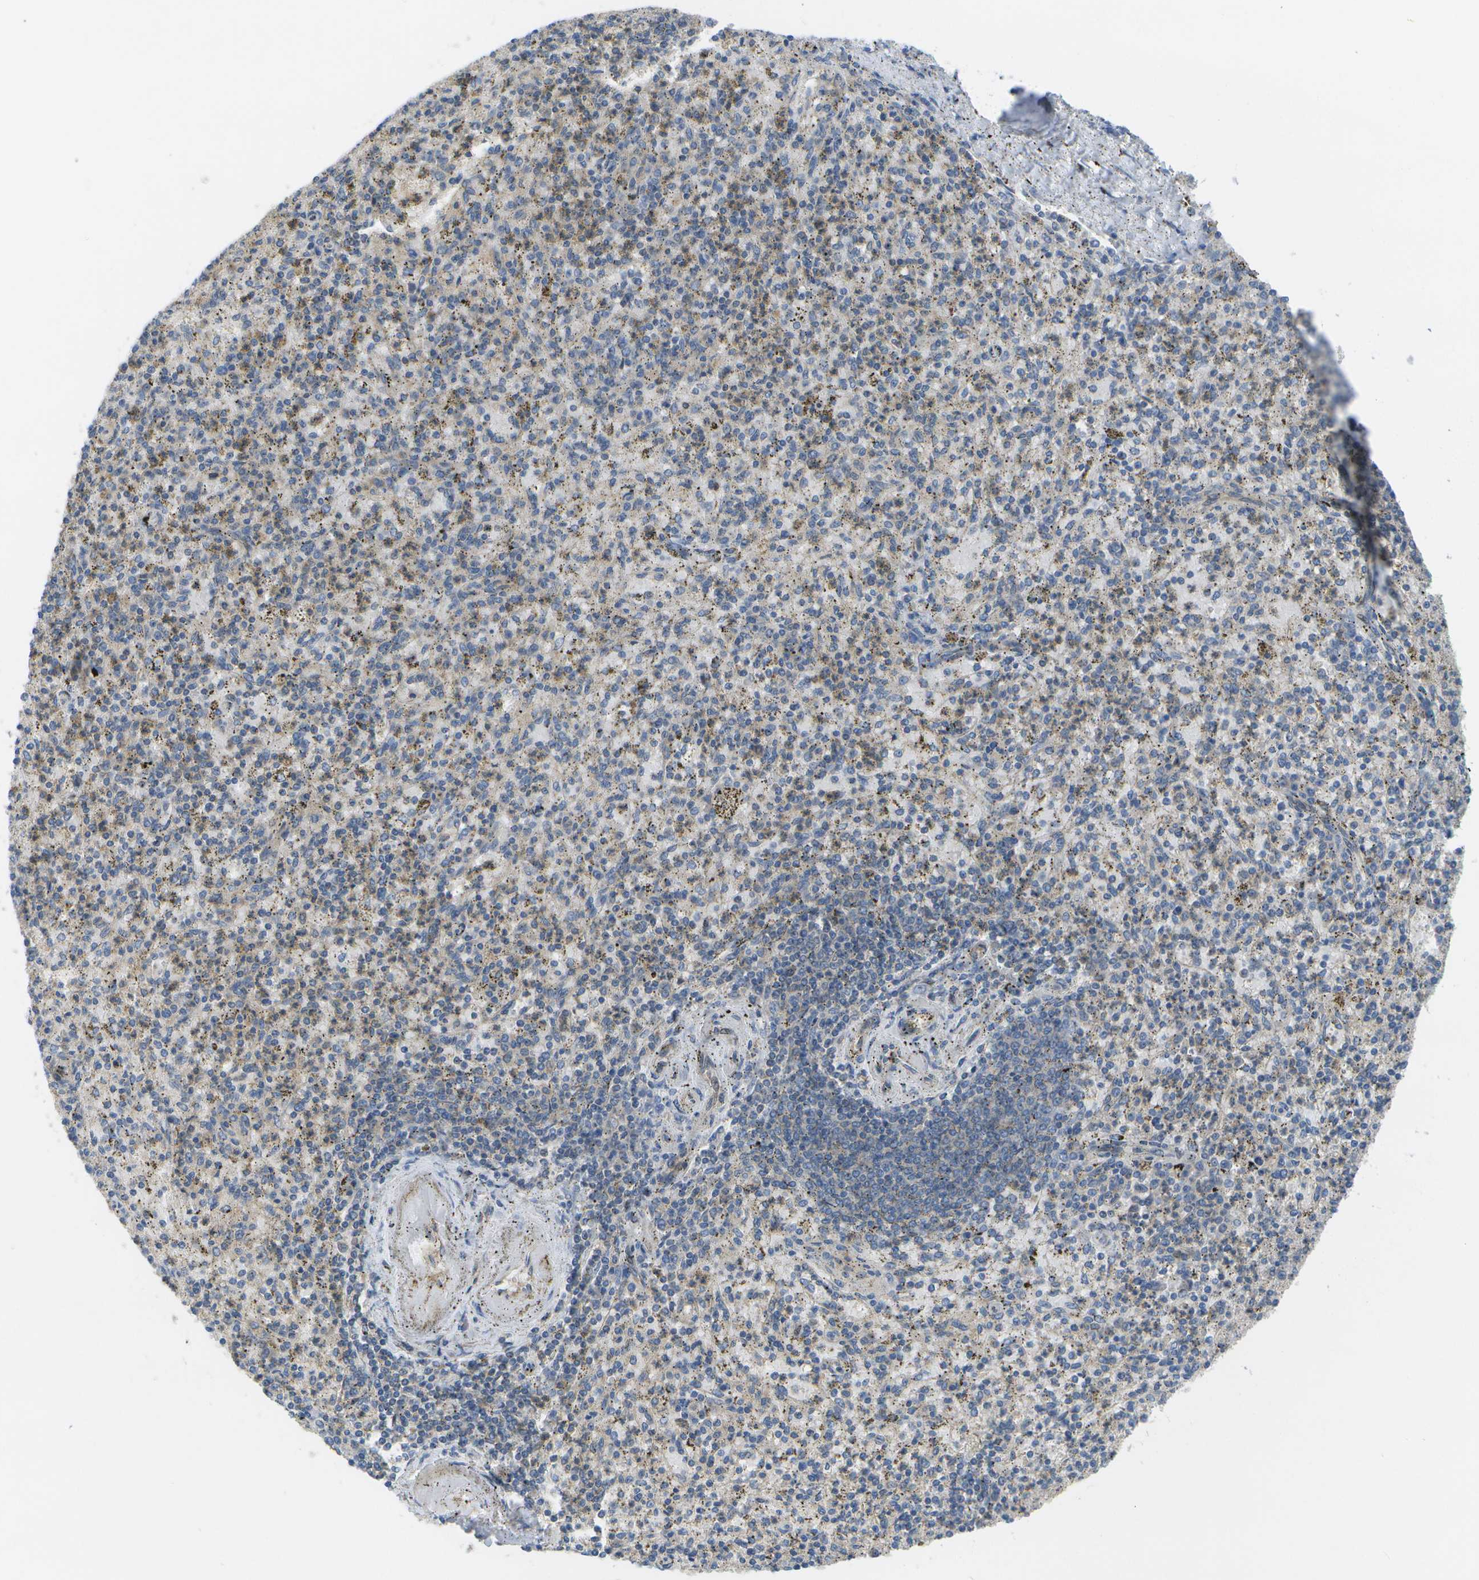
{"staining": {"intensity": "weak", "quantity": "25%-75%", "location": "cytoplasmic/membranous"}, "tissue": "spleen", "cell_type": "Cells in red pulp", "image_type": "normal", "snomed": [{"axis": "morphology", "description": "Normal tissue, NOS"}, {"axis": "topography", "description": "Spleen"}], "caption": "This is a histology image of IHC staining of benign spleen, which shows weak positivity in the cytoplasmic/membranous of cells in red pulp.", "gene": "DPM3", "patient": {"sex": "male", "age": 72}}